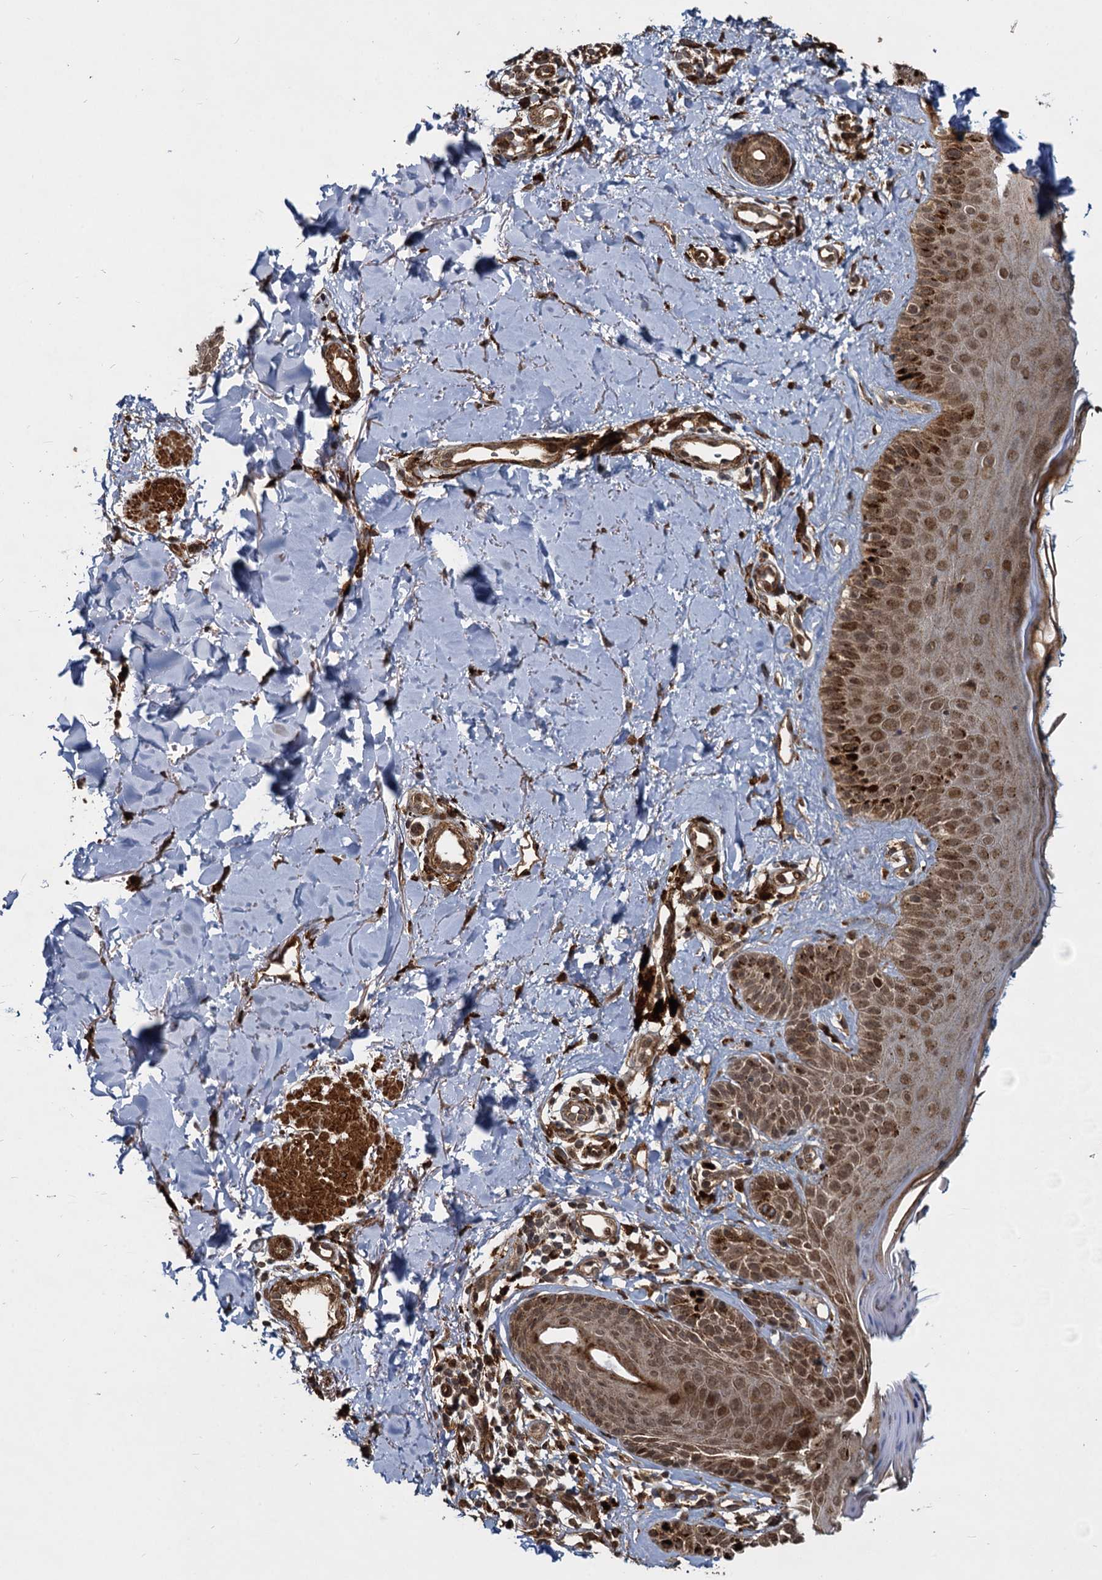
{"staining": {"intensity": "strong", "quantity": "25%-75%", "location": "cytoplasmic/membranous"}, "tissue": "skin", "cell_type": "Fibroblasts", "image_type": "normal", "snomed": [{"axis": "morphology", "description": "Normal tissue, NOS"}, {"axis": "topography", "description": "Skin"}], "caption": "Immunohistochemical staining of unremarkable human skin displays 25%-75% levels of strong cytoplasmic/membranous protein expression in approximately 25%-75% of fibroblasts.", "gene": "TRIM23", "patient": {"sex": "male", "age": 52}}